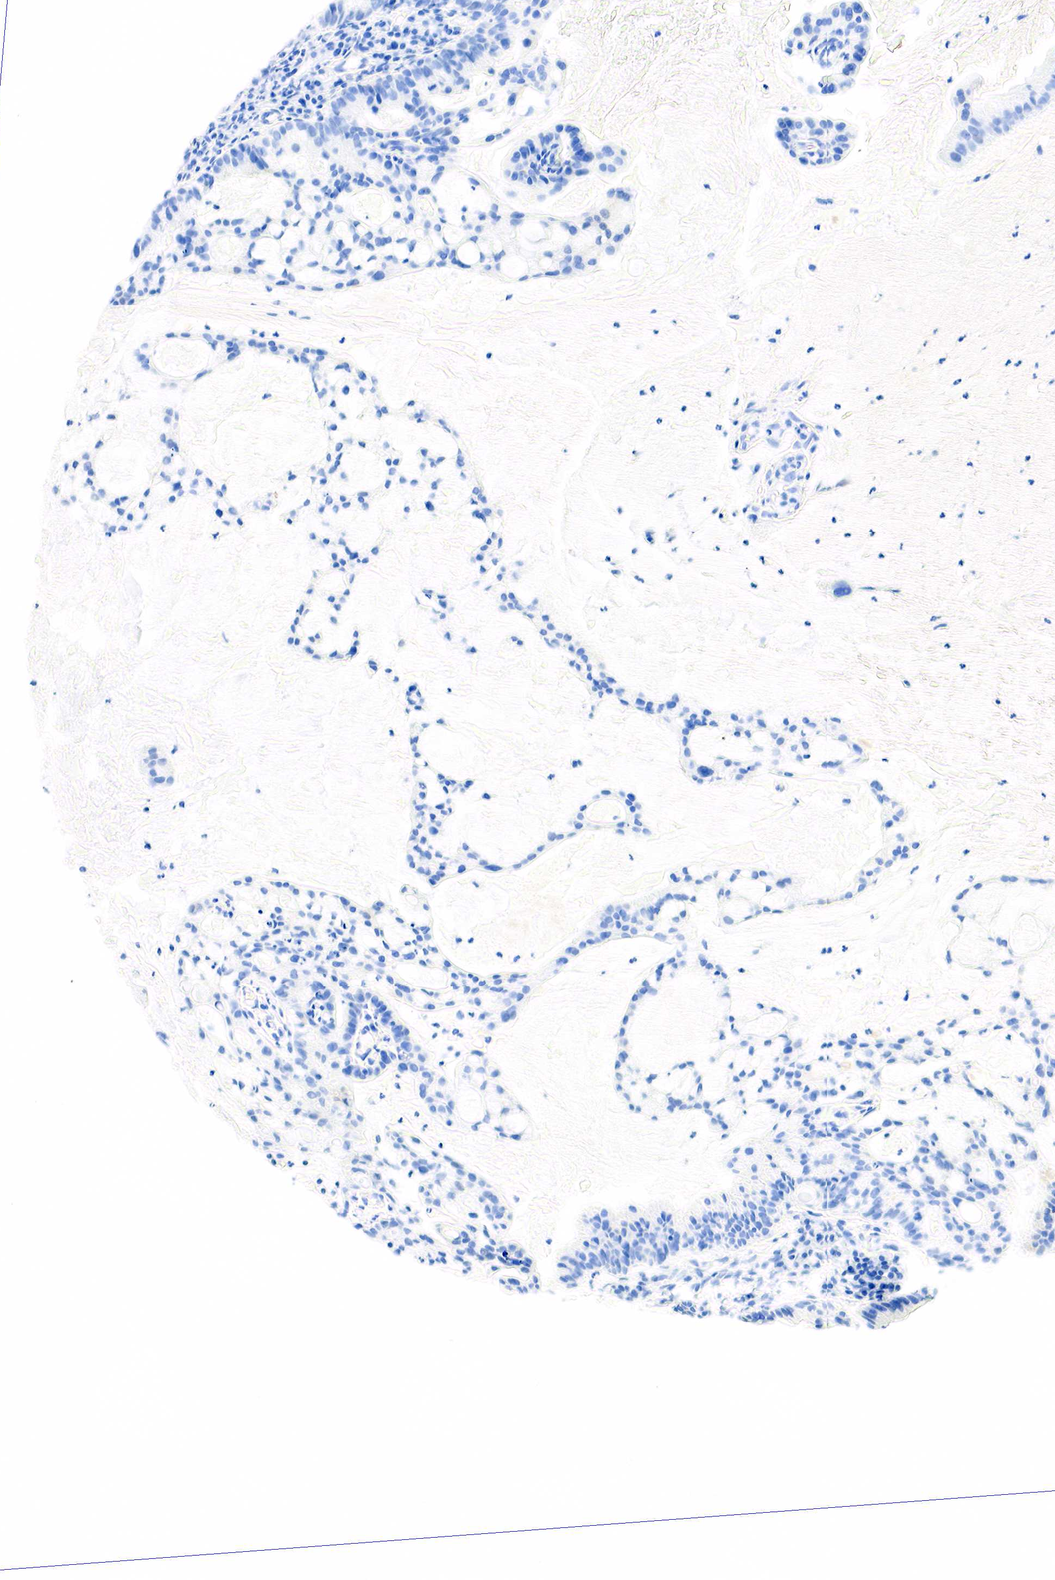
{"staining": {"intensity": "negative", "quantity": "none", "location": "none"}, "tissue": "cervical cancer", "cell_type": "Tumor cells", "image_type": "cancer", "snomed": [{"axis": "morphology", "description": "Adenocarcinoma, NOS"}, {"axis": "topography", "description": "Cervix"}], "caption": "Immunohistochemistry histopathology image of neoplastic tissue: adenocarcinoma (cervical) stained with DAB (3,3'-diaminobenzidine) reveals no significant protein staining in tumor cells.", "gene": "PTH", "patient": {"sex": "female", "age": 41}}